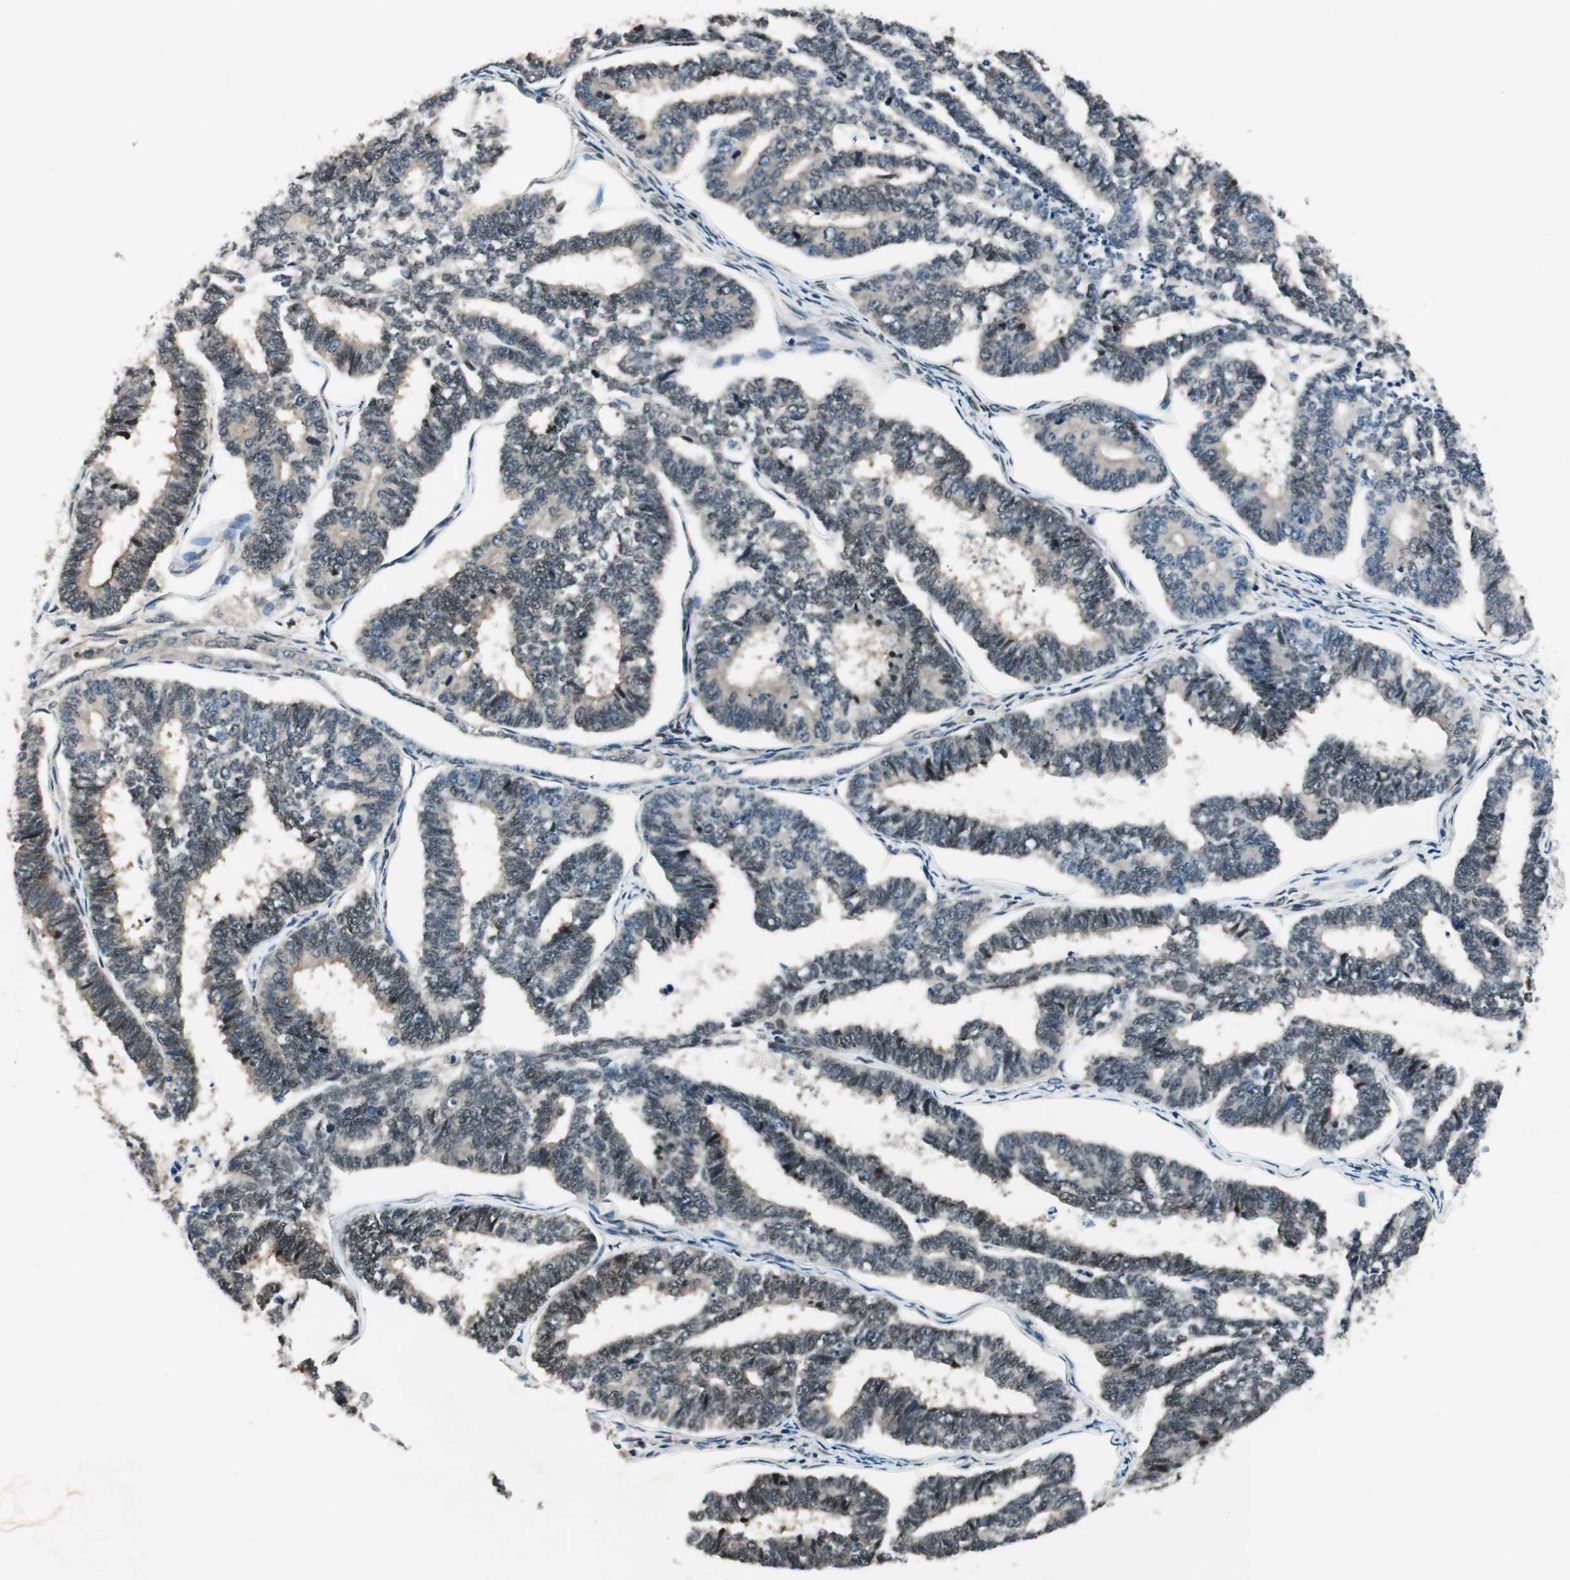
{"staining": {"intensity": "moderate", "quantity": ">75%", "location": "nuclear"}, "tissue": "endometrial cancer", "cell_type": "Tumor cells", "image_type": "cancer", "snomed": [{"axis": "morphology", "description": "Adenocarcinoma, NOS"}, {"axis": "topography", "description": "Endometrium"}], "caption": "A histopathology image of adenocarcinoma (endometrial) stained for a protein exhibits moderate nuclear brown staining in tumor cells.", "gene": "RING1", "patient": {"sex": "female", "age": 70}}